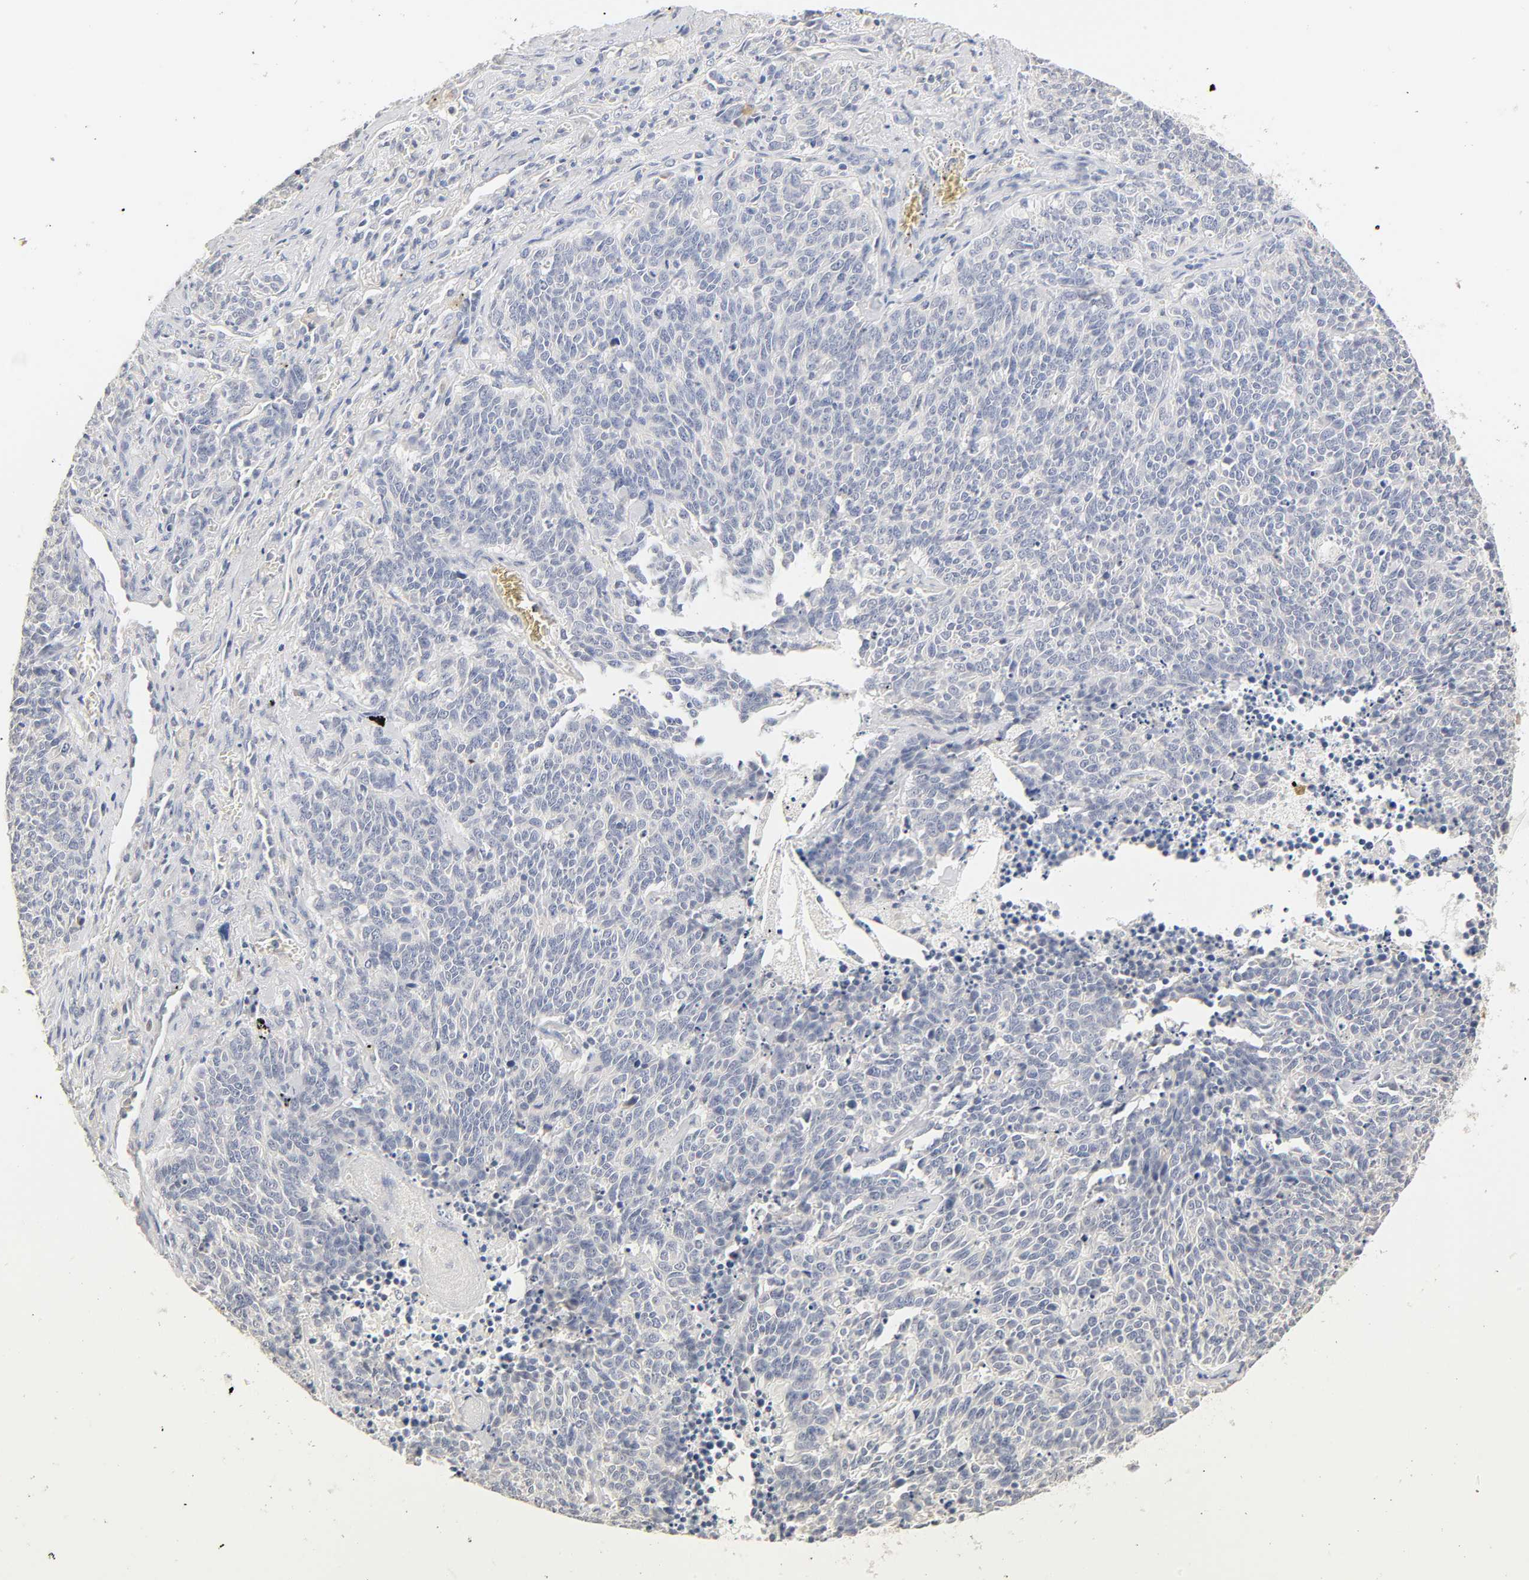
{"staining": {"intensity": "negative", "quantity": "none", "location": "none"}, "tissue": "lung cancer", "cell_type": "Tumor cells", "image_type": "cancer", "snomed": [{"axis": "morphology", "description": "Neoplasm, malignant, NOS"}, {"axis": "topography", "description": "Lung"}], "caption": "High power microscopy photomicrograph of an immunohistochemistry (IHC) histopathology image of lung neoplasm (malignant), revealing no significant expression in tumor cells.", "gene": "OVOL1", "patient": {"sex": "female", "age": 58}}